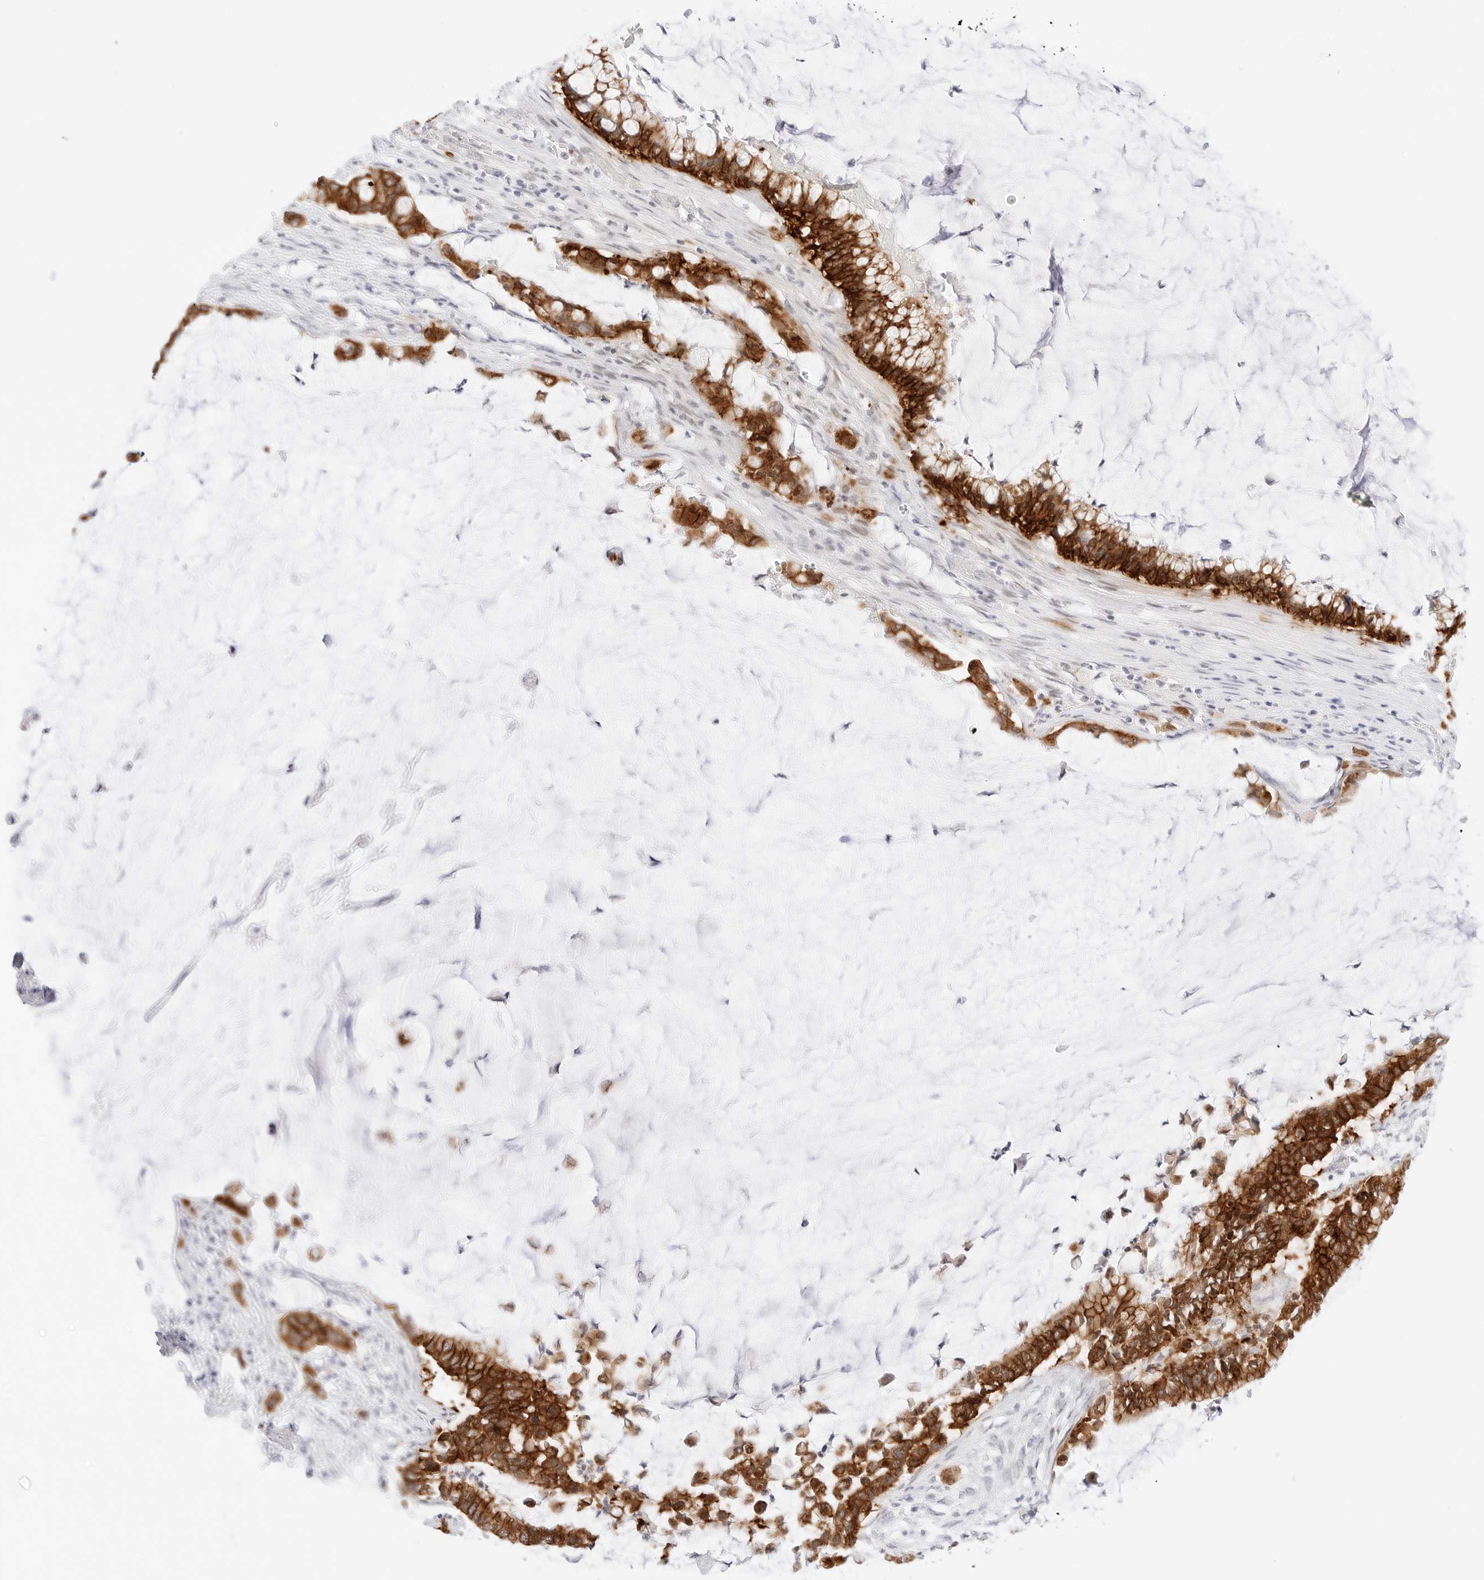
{"staining": {"intensity": "strong", "quantity": ">75%", "location": "cytoplasmic/membranous"}, "tissue": "pancreatic cancer", "cell_type": "Tumor cells", "image_type": "cancer", "snomed": [{"axis": "morphology", "description": "Adenocarcinoma, NOS"}, {"axis": "topography", "description": "Pancreas"}], "caption": "Pancreatic adenocarcinoma was stained to show a protein in brown. There is high levels of strong cytoplasmic/membranous expression in approximately >75% of tumor cells.", "gene": "CDH1", "patient": {"sex": "male", "age": 41}}